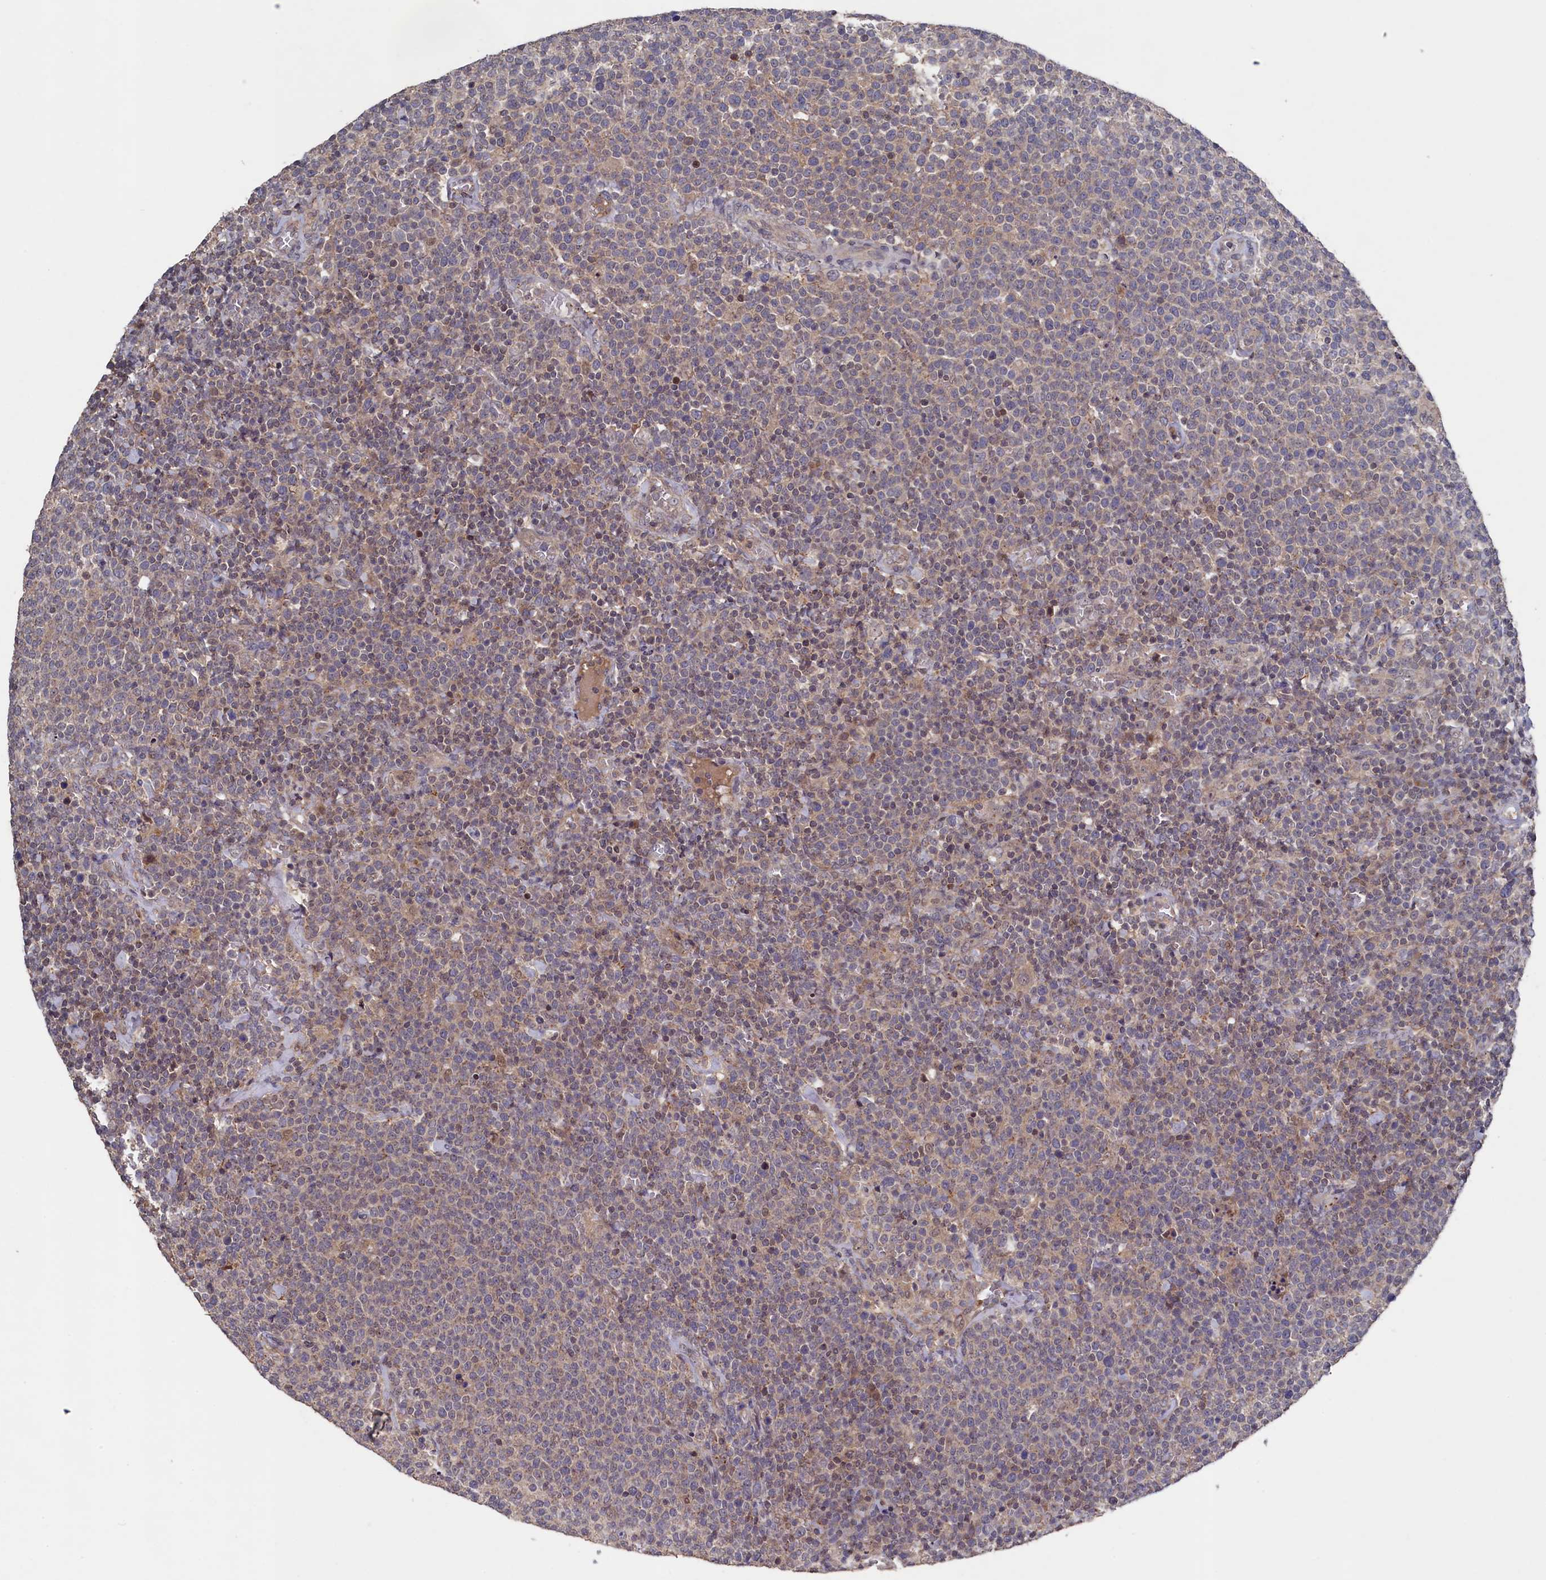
{"staining": {"intensity": "weak", "quantity": "<25%", "location": "cytoplasmic/membranous"}, "tissue": "lymphoma", "cell_type": "Tumor cells", "image_type": "cancer", "snomed": [{"axis": "morphology", "description": "Malignant lymphoma, non-Hodgkin's type, High grade"}, {"axis": "topography", "description": "Lymph node"}], "caption": "Histopathology image shows no protein positivity in tumor cells of lymphoma tissue.", "gene": "TMC5", "patient": {"sex": "male", "age": 61}}